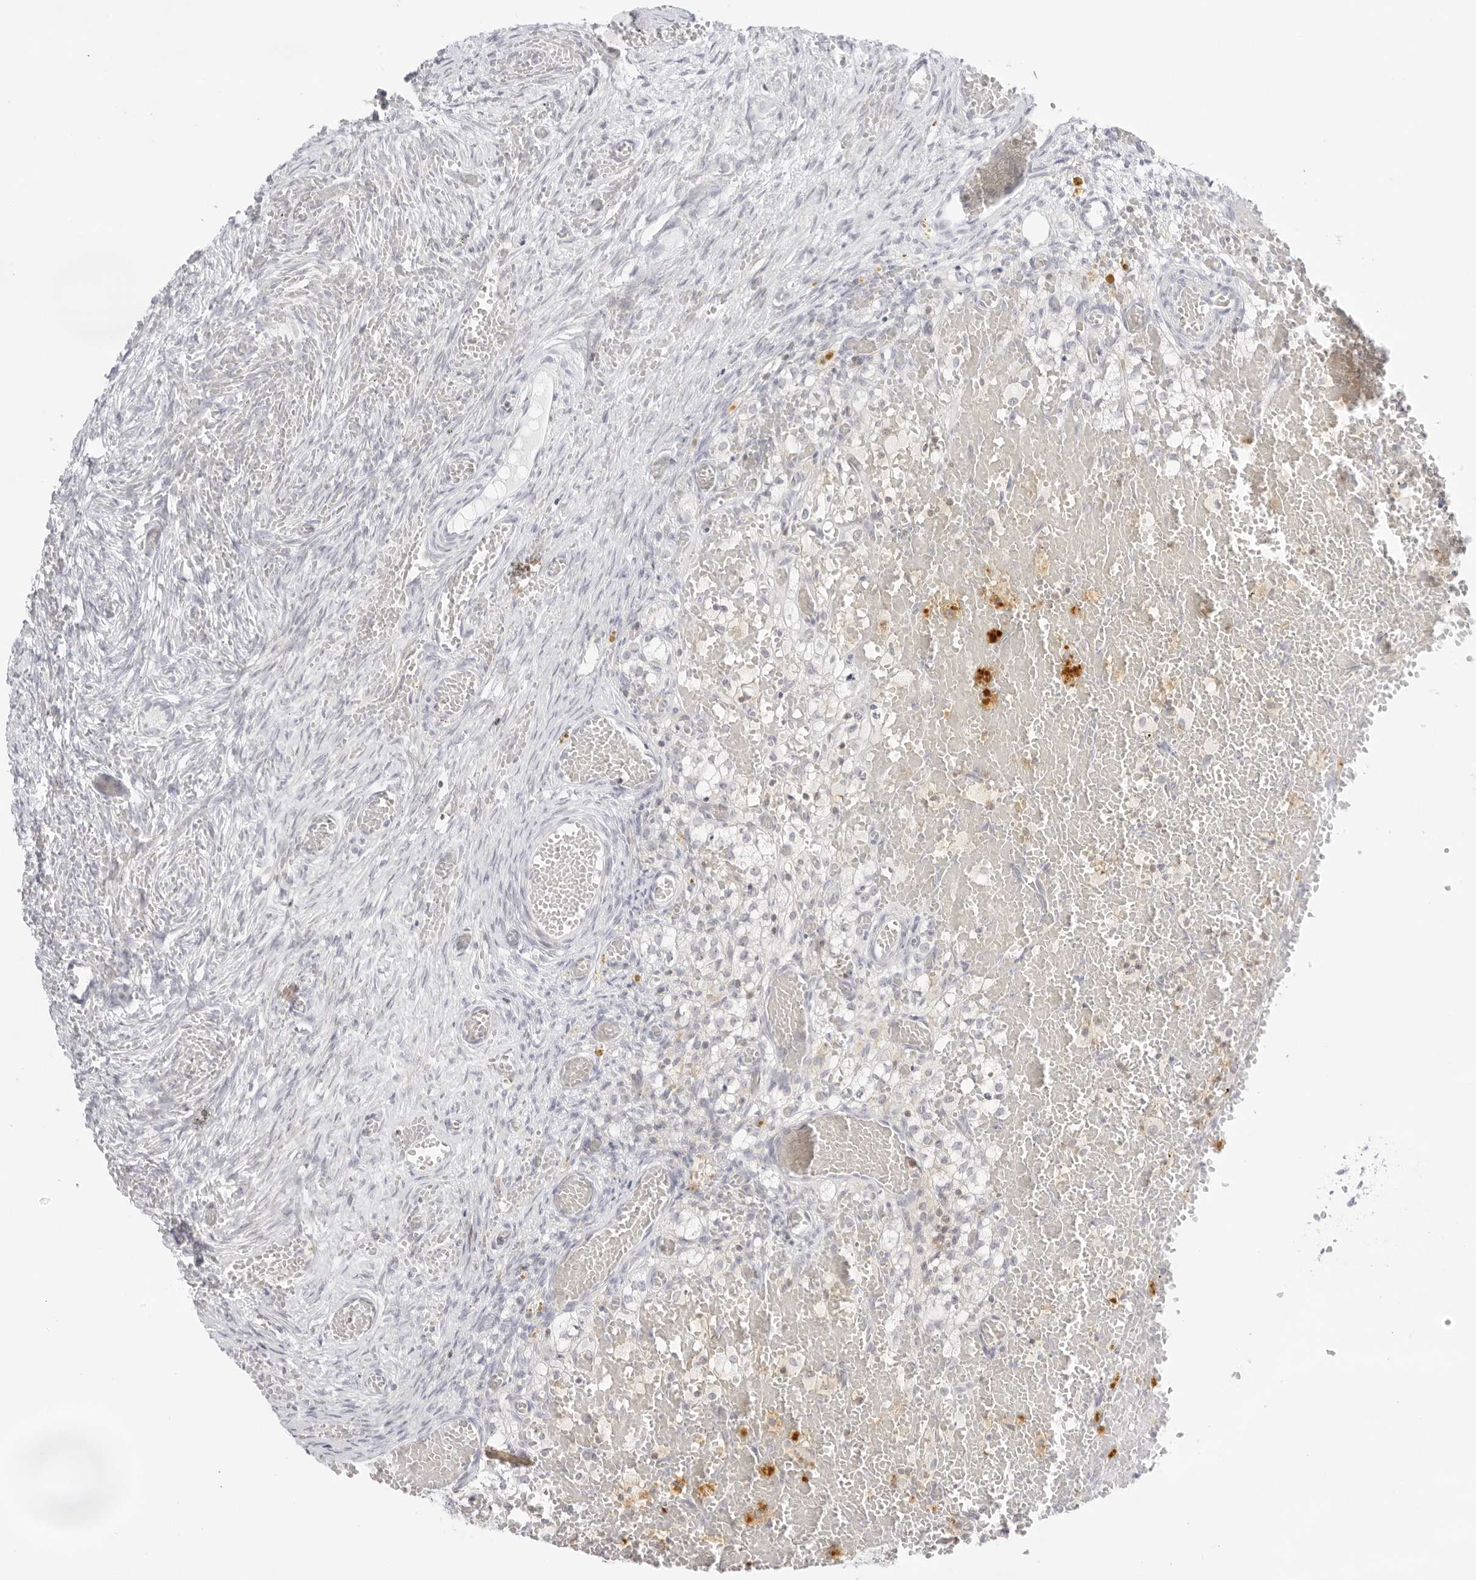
{"staining": {"intensity": "negative", "quantity": "none", "location": "none"}, "tissue": "ovary", "cell_type": "Follicle cells", "image_type": "normal", "snomed": [{"axis": "morphology", "description": "Adenocarcinoma, NOS"}, {"axis": "topography", "description": "Endometrium"}], "caption": "Follicle cells are negative for brown protein staining in unremarkable ovary.", "gene": "TNFRSF14", "patient": {"sex": "female", "age": 32}}